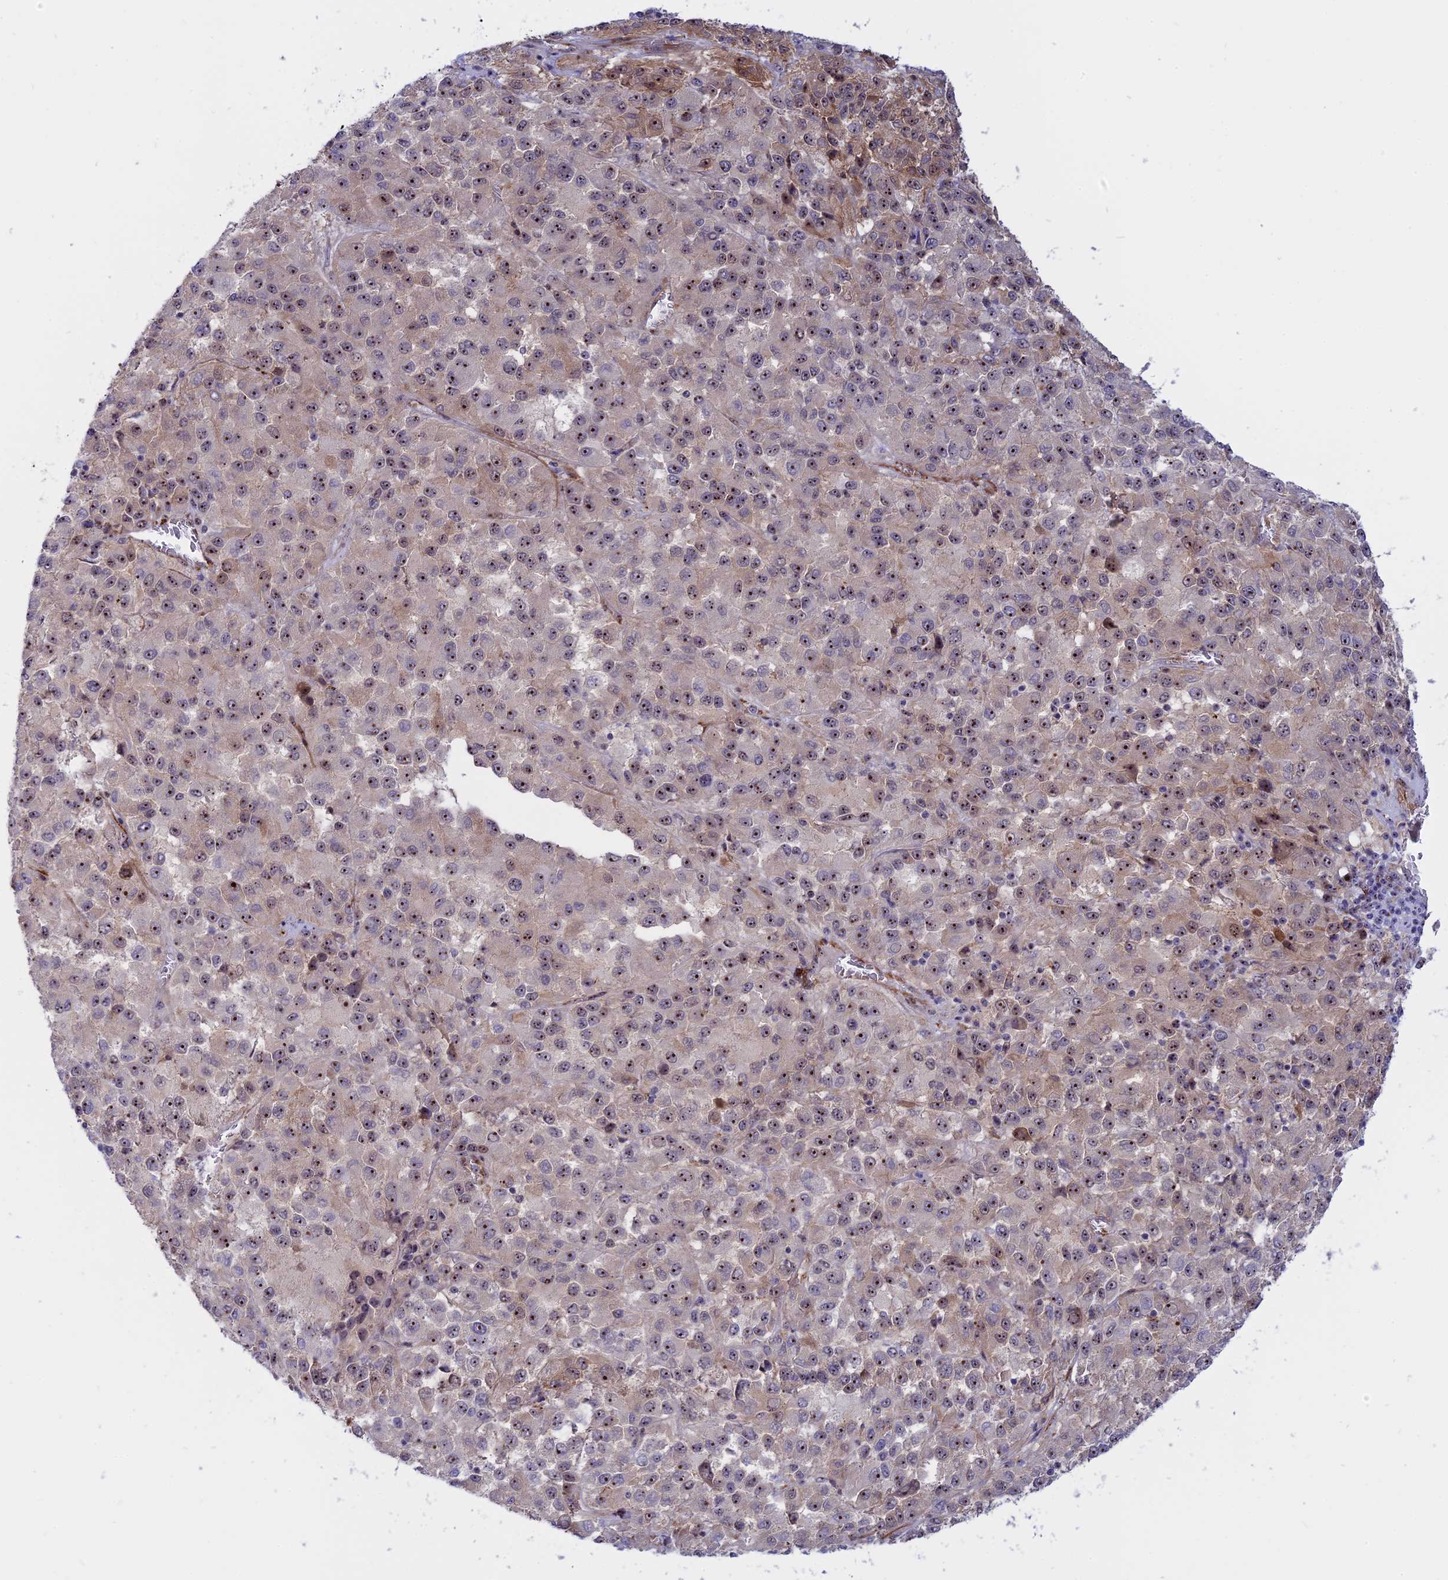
{"staining": {"intensity": "moderate", "quantity": ">75%", "location": "cytoplasmic/membranous,nuclear"}, "tissue": "melanoma", "cell_type": "Tumor cells", "image_type": "cancer", "snomed": [{"axis": "morphology", "description": "Malignant melanoma, Metastatic site"}, {"axis": "topography", "description": "Lung"}], "caption": "Melanoma stained for a protein (brown) demonstrates moderate cytoplasmic/membranous and nuclear positive expression in about >75% of tumor cells.", "gene": "DBNDD1", "patient": {"sex": "male", "age": 64}}